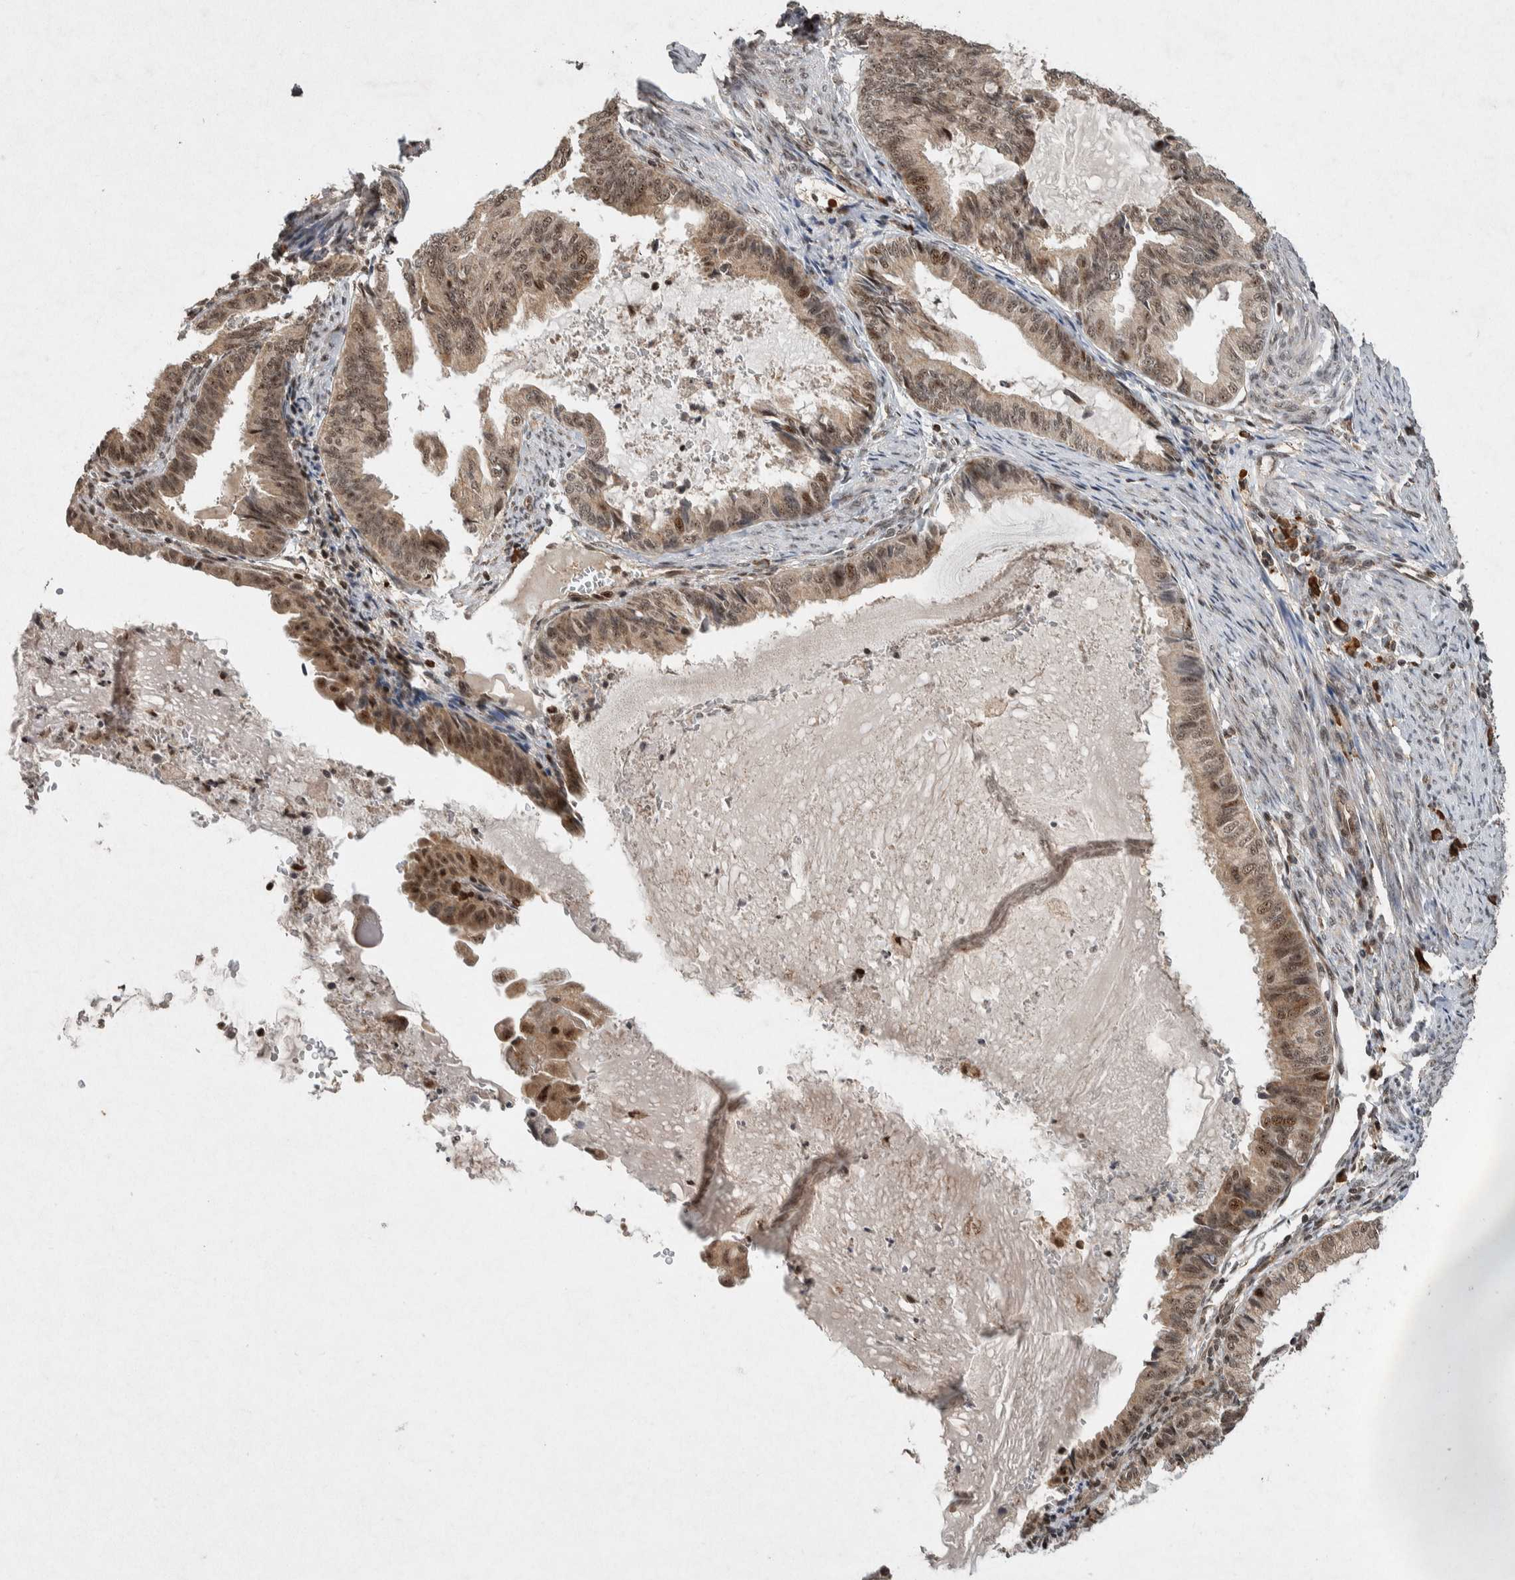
{"staining": {"intensity": "moderate", "quantity": ">75%", "location": "cytoplasmic/membranous,nuclear"}, "tissue": "endometrial cancer", "cell_type": "Tumor cells", "image_type": "cancer", "snomed": [{"axis": "morphology", "description": "Adenocarcinoma, NOS"}, {"axis": "topography", "description": "Endometrium"}], "caption": "DAB (3,3'-diaminobenzidine) immunohistochemical staining of human endometrial cancer (adenocarcinoma) exhibits moderate cytoplasmic/membranous and nuclear protein expression in about >75% of tumor cells.", "gene": "TOR1B", "patient": {"sex": "female", "age": 86}}